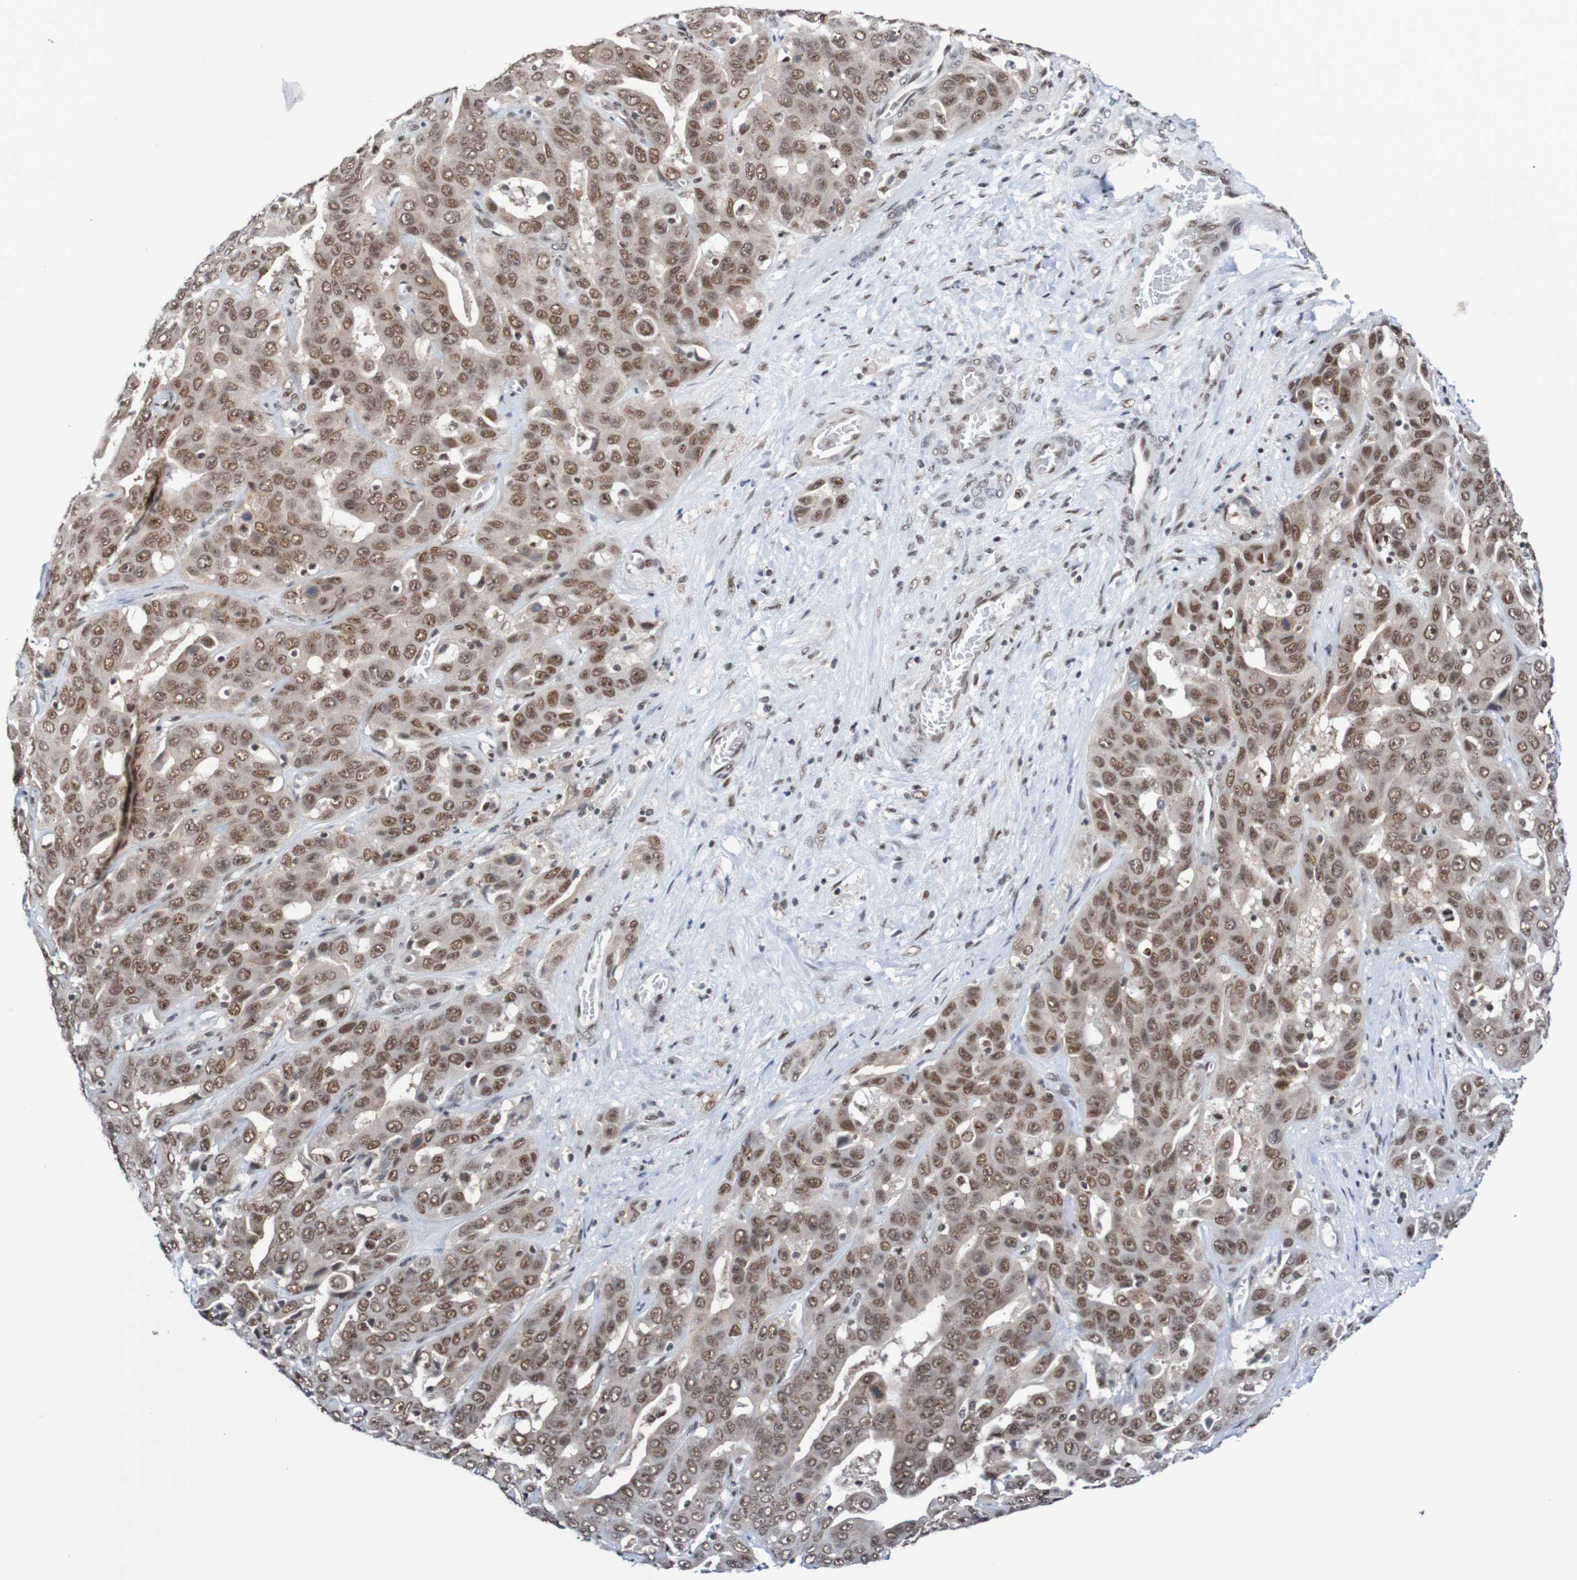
{"staining": {"intensity": "moderate", "quantity": ">75%", "location": "nuclear"}, "tissue": "liver cancer", "cell_type": "Tumor cells", "image_type": "cancer", "snomed": [{"axis": "morphology", "description": "Cholangiocarcinoma"}, {"axis": "topography", "description": "Liver"}], "caption": "The image demonstrates a brown stain indicating the presence of a protein in the nuclear of tumor cells in liver cholangiocarcinoma.", "gene": "CDC5L", "patient": {"sex": "female", "age": 52}}